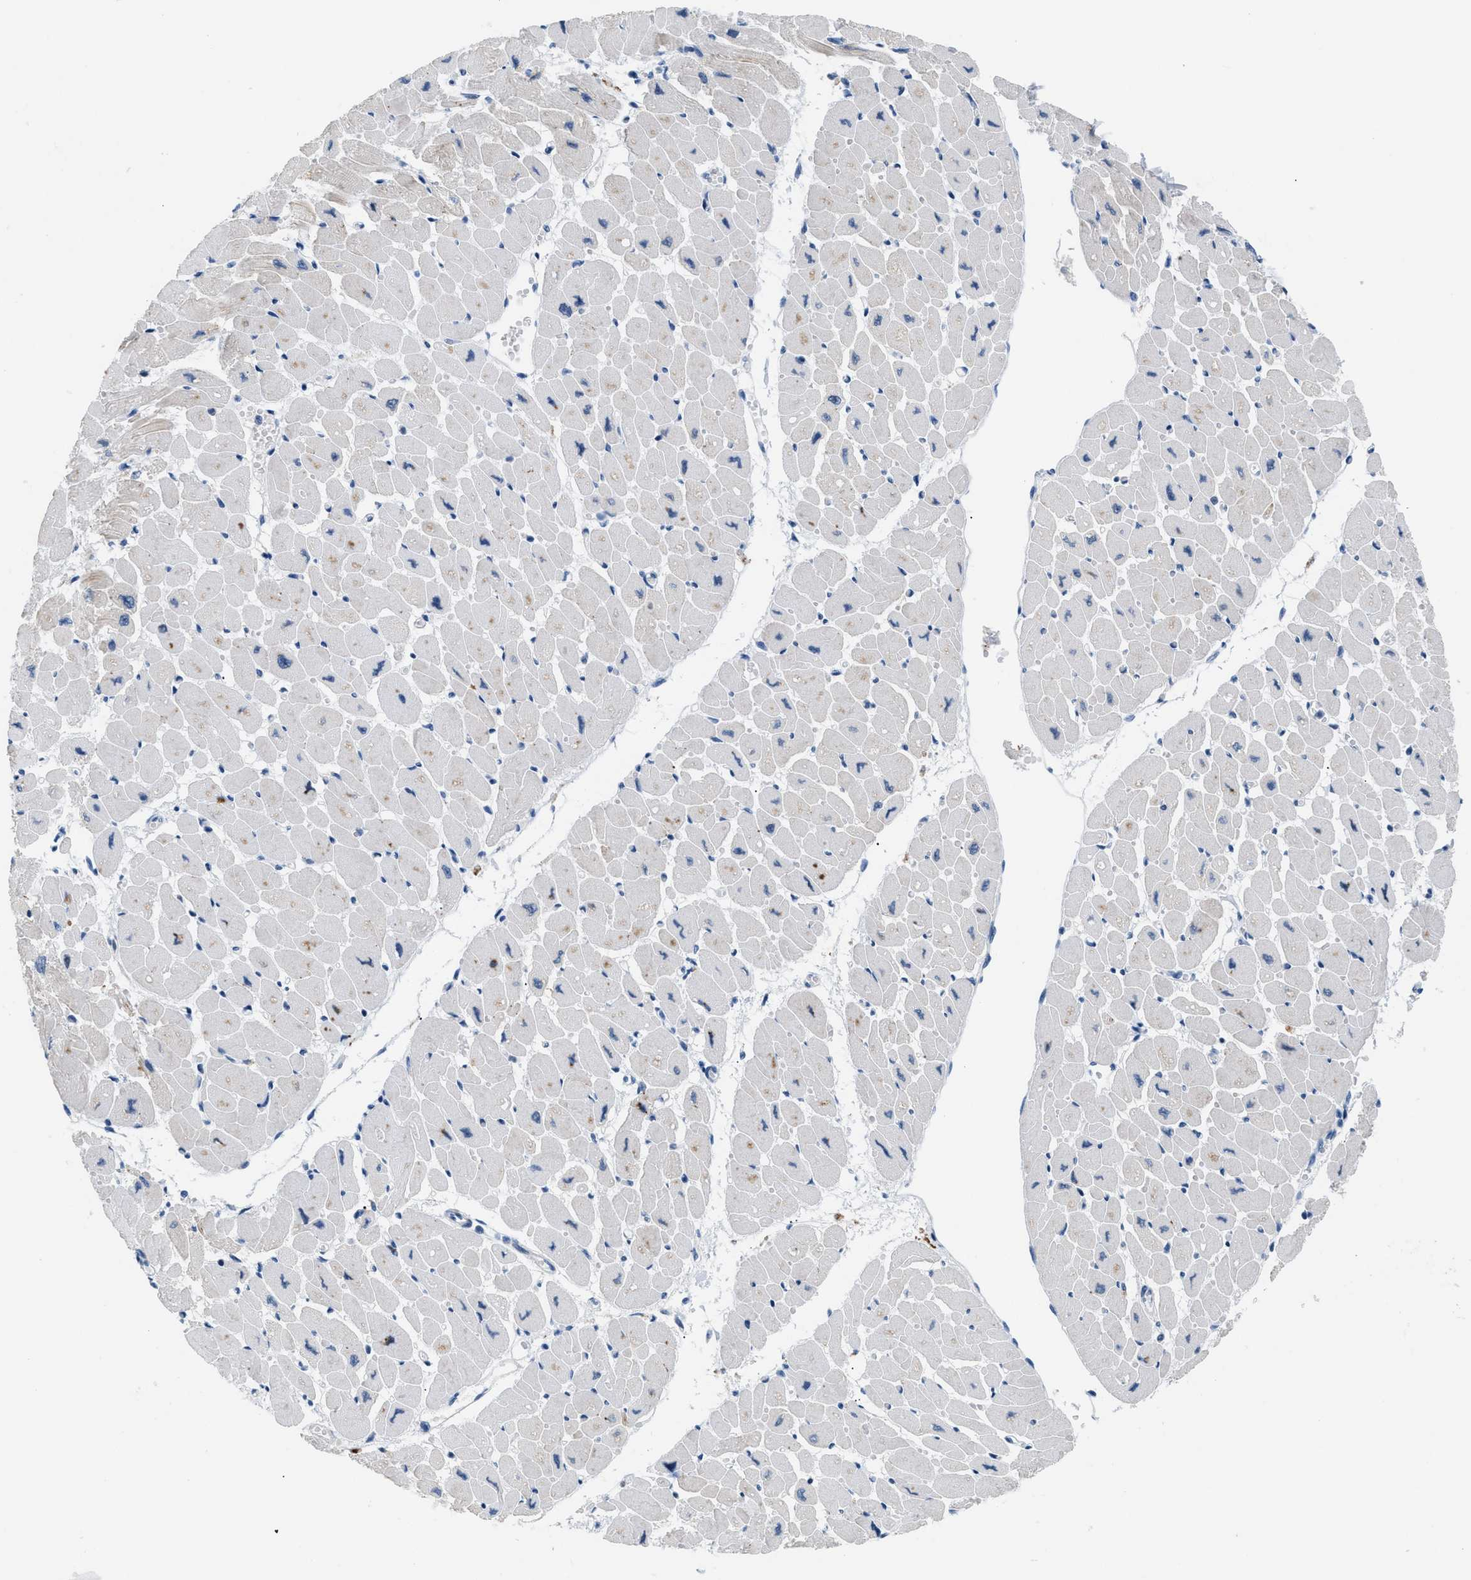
{"staining": {"intensity": "weak", "quantity": "<25%", "location": "cytoplasmic/membranous"}, "tissue": "heart muscle", "cell_type": "Cardiomyocytes", "image_type": "normal", "snomed": [{"axis": "morphology", "description": "Normal tissue, NOS"}, {"axis": "topography", "description": "Heart"}], "caption": "Immunohistochemical staining of unremarkable human heart muscle demonstrates no significant staining in cardiomyocytes. (Immunohistochemistry (ihc), brightfield microscopy, high magnification).", "gene": "KCNC3", "patient": {"sex": "female", "age": 54}}